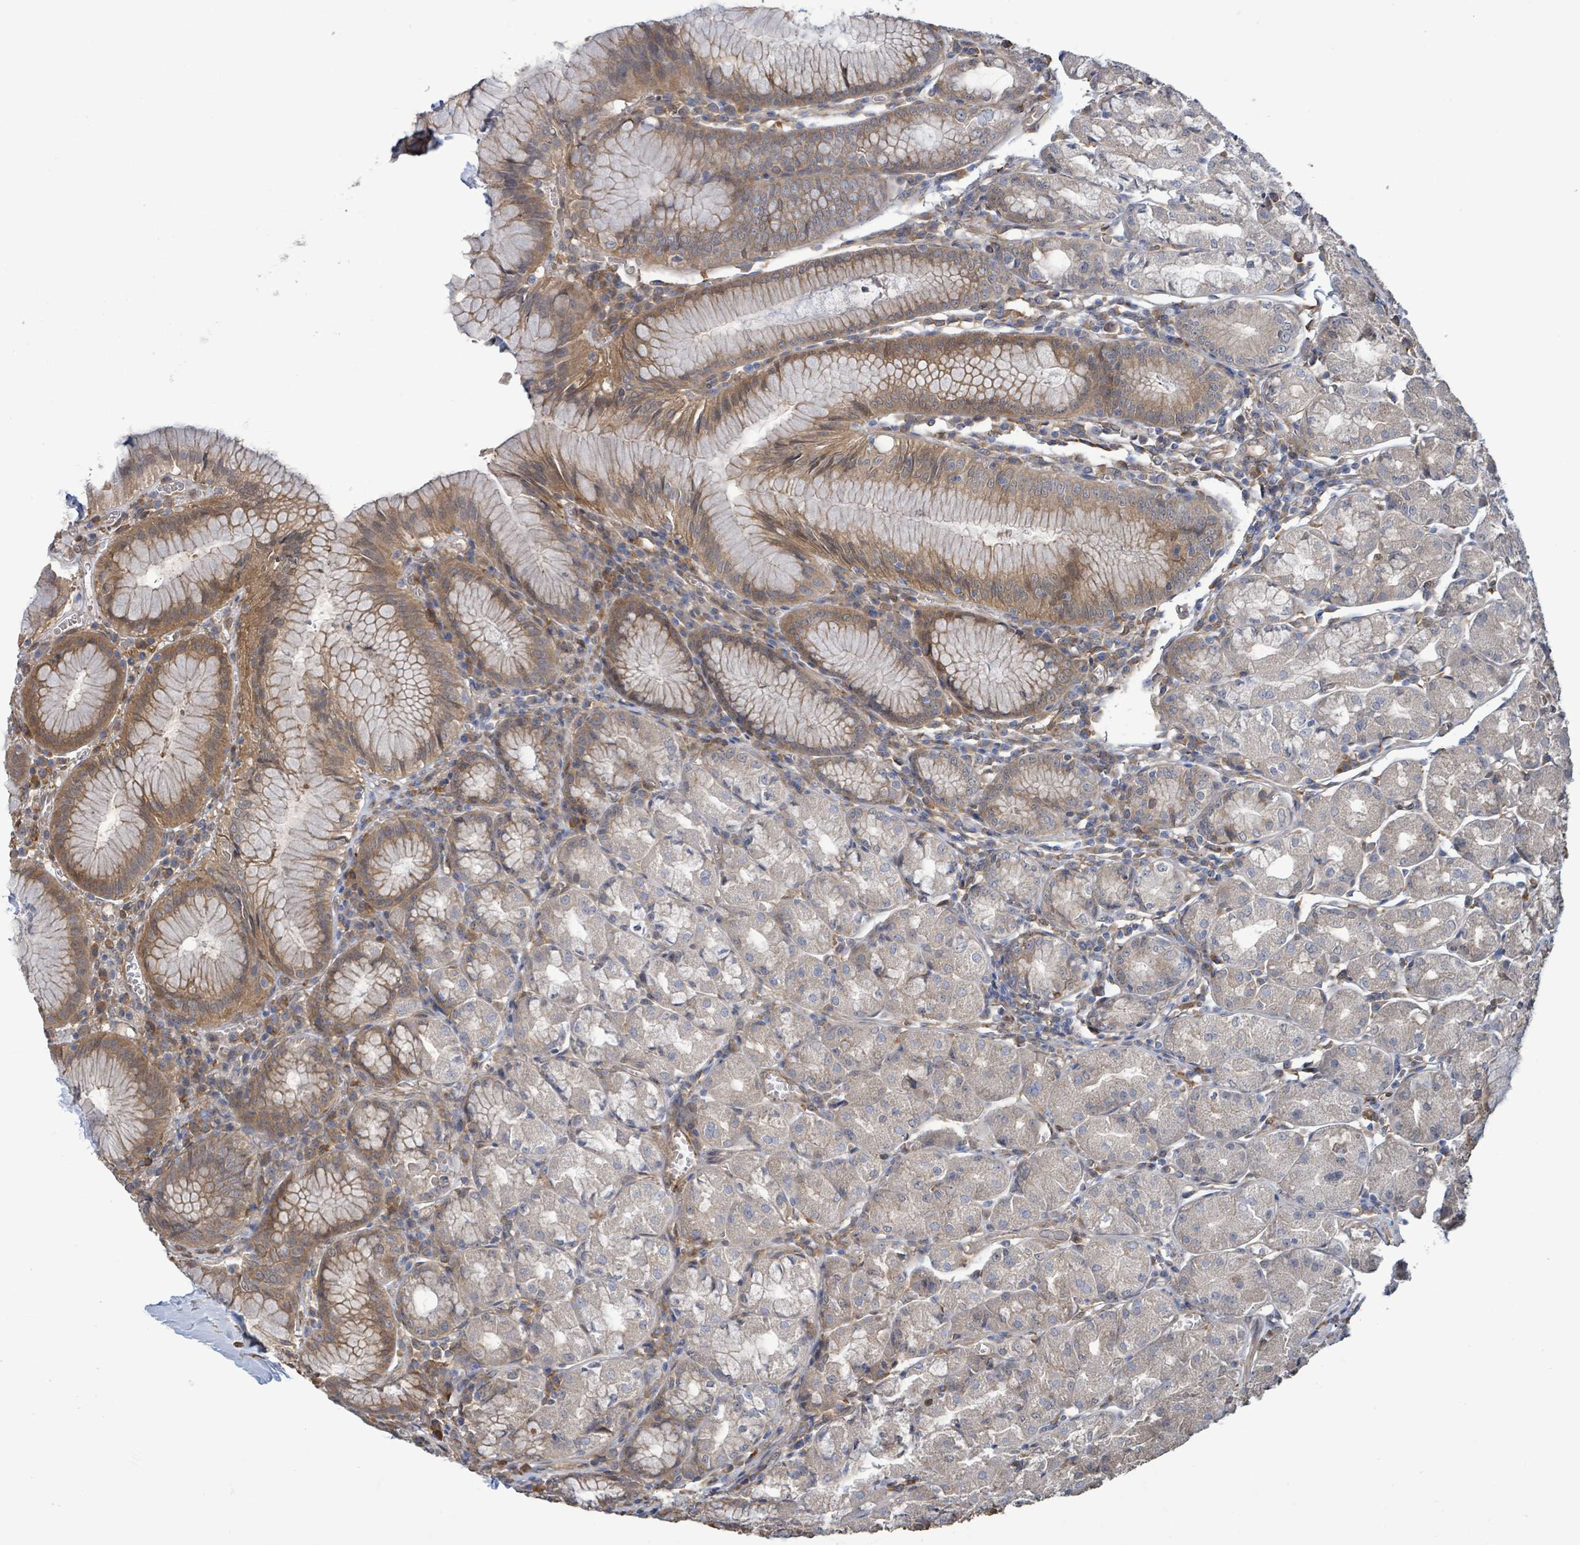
{"staining": {"intensity": "moderate", "quantity": "25%-75%", "location": "cytoplasmic/membranous"}, "tissue": "stomach", "cell_type": "Glandular cells", "image_type": "normal", "snomed": [{"axis": "morphology", "description": "Normal tissue, NOS"}, {"axis": "topography", "description": "Stomach"}], "caption": "The image shows a brown stain indicating the presence of a protein in the cytoplasmic/membranous of glandular cells in stomach. (DAB IHC with brightfield microscopy, high magnification).", "gene": "ARPIN", "patient": {"sex": "male", "age": 55}}